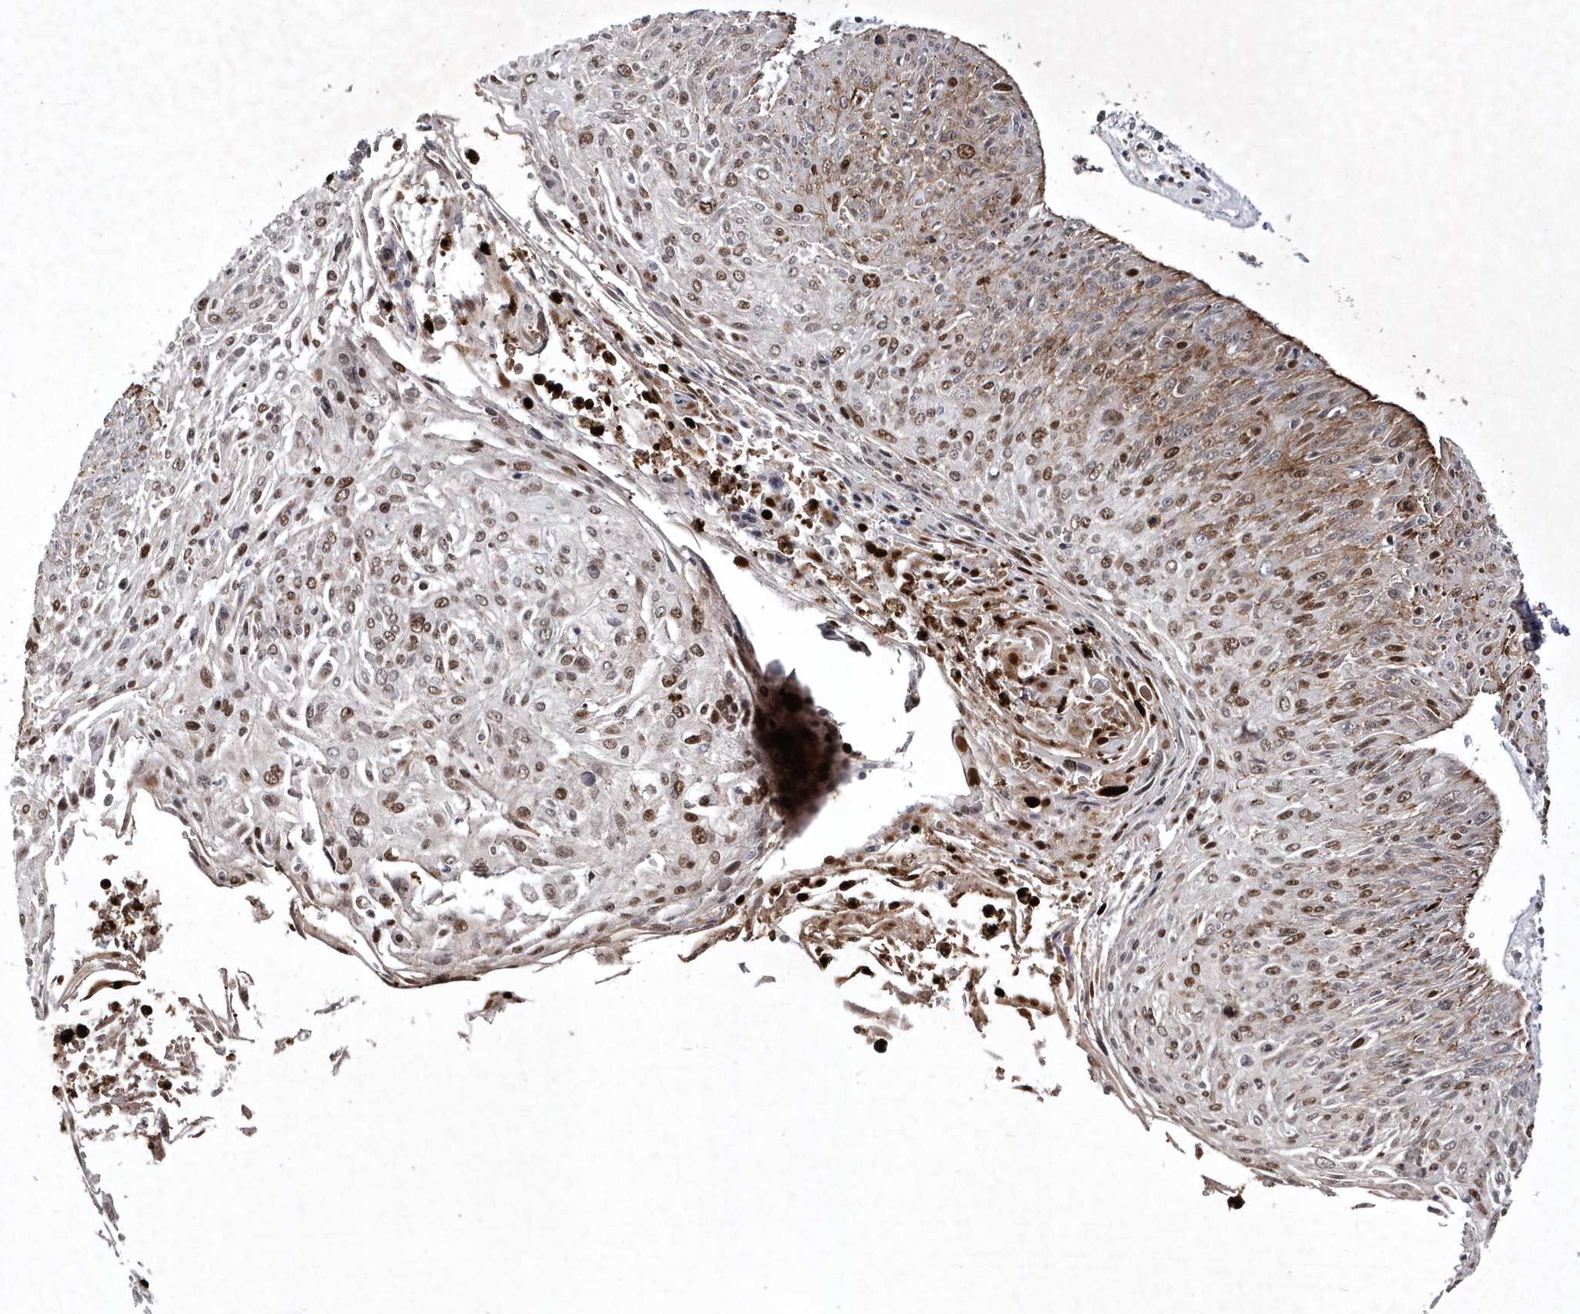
{"staining": {"intensity": "strong", "quantity": "25%-75%", "location": "cytoplasmic/membranous,nuclear"}, "tissue": "cervical cancer", "cell_type": "Tumor cells", "image_type": "cancer", "snomed": [{"axis": "morphology", "description": "Squamous cell carcinoma, NOS"}, {"axis": "topography", "description": "Cervix"}], "caption": "This is a micrograph of immunohistochemistry (IHC) staining of cervical cancer (squamous cell carcinoma), which shows strong expression in the cytoplasmic/membranous and nuclear of tumor cells.", "gene": "SOWAHB", "patient": {"sex": "female", "age": 51}}